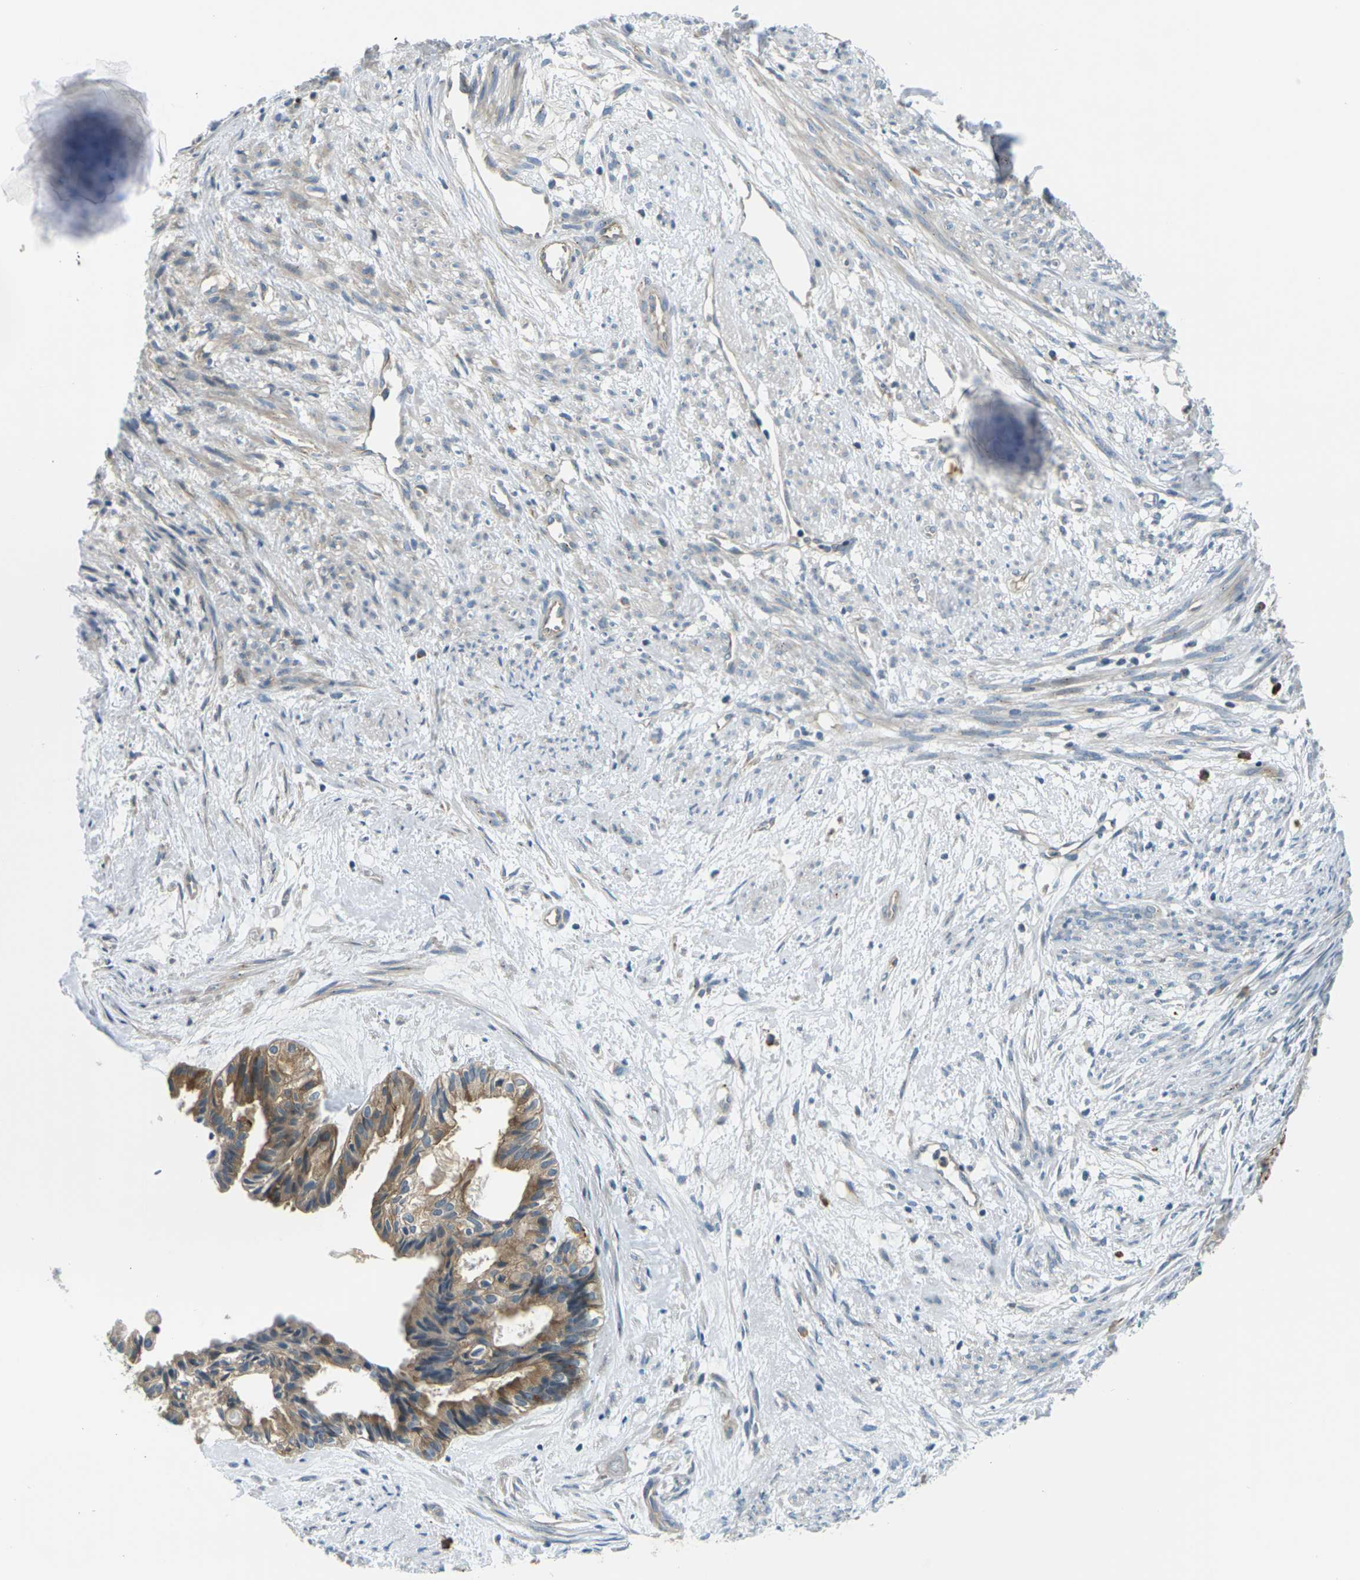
{"staining": {"intensity": "moderate", "quantity": ">75%", "location": "cytoplasmic/membranous"}, "tissue": "cervical cancer", "cell_type": "Tumor cells", "image_type": "cancer", "snomed": [{"axis": "morphology", "description": "Normal tissue, NOS"}, {"axis": "morphology", "description": "Adenocarcinoma, NOS"}, {"axis": "topography", "description": "Cervix"}, {"axis": "topography", "description": "Endometrium"}], "caption": "High-magnification brightfield microscopy of cervical adenocarcinoma stained with DAB (brown) and counterstained with hematoxylin (blue). tumor cells exhibit moderate cytoplasmic/membranous expression is present in about>75% of cells.", "gene": "SLC13A3", "patient": {"sex": "female", "age": 86}}